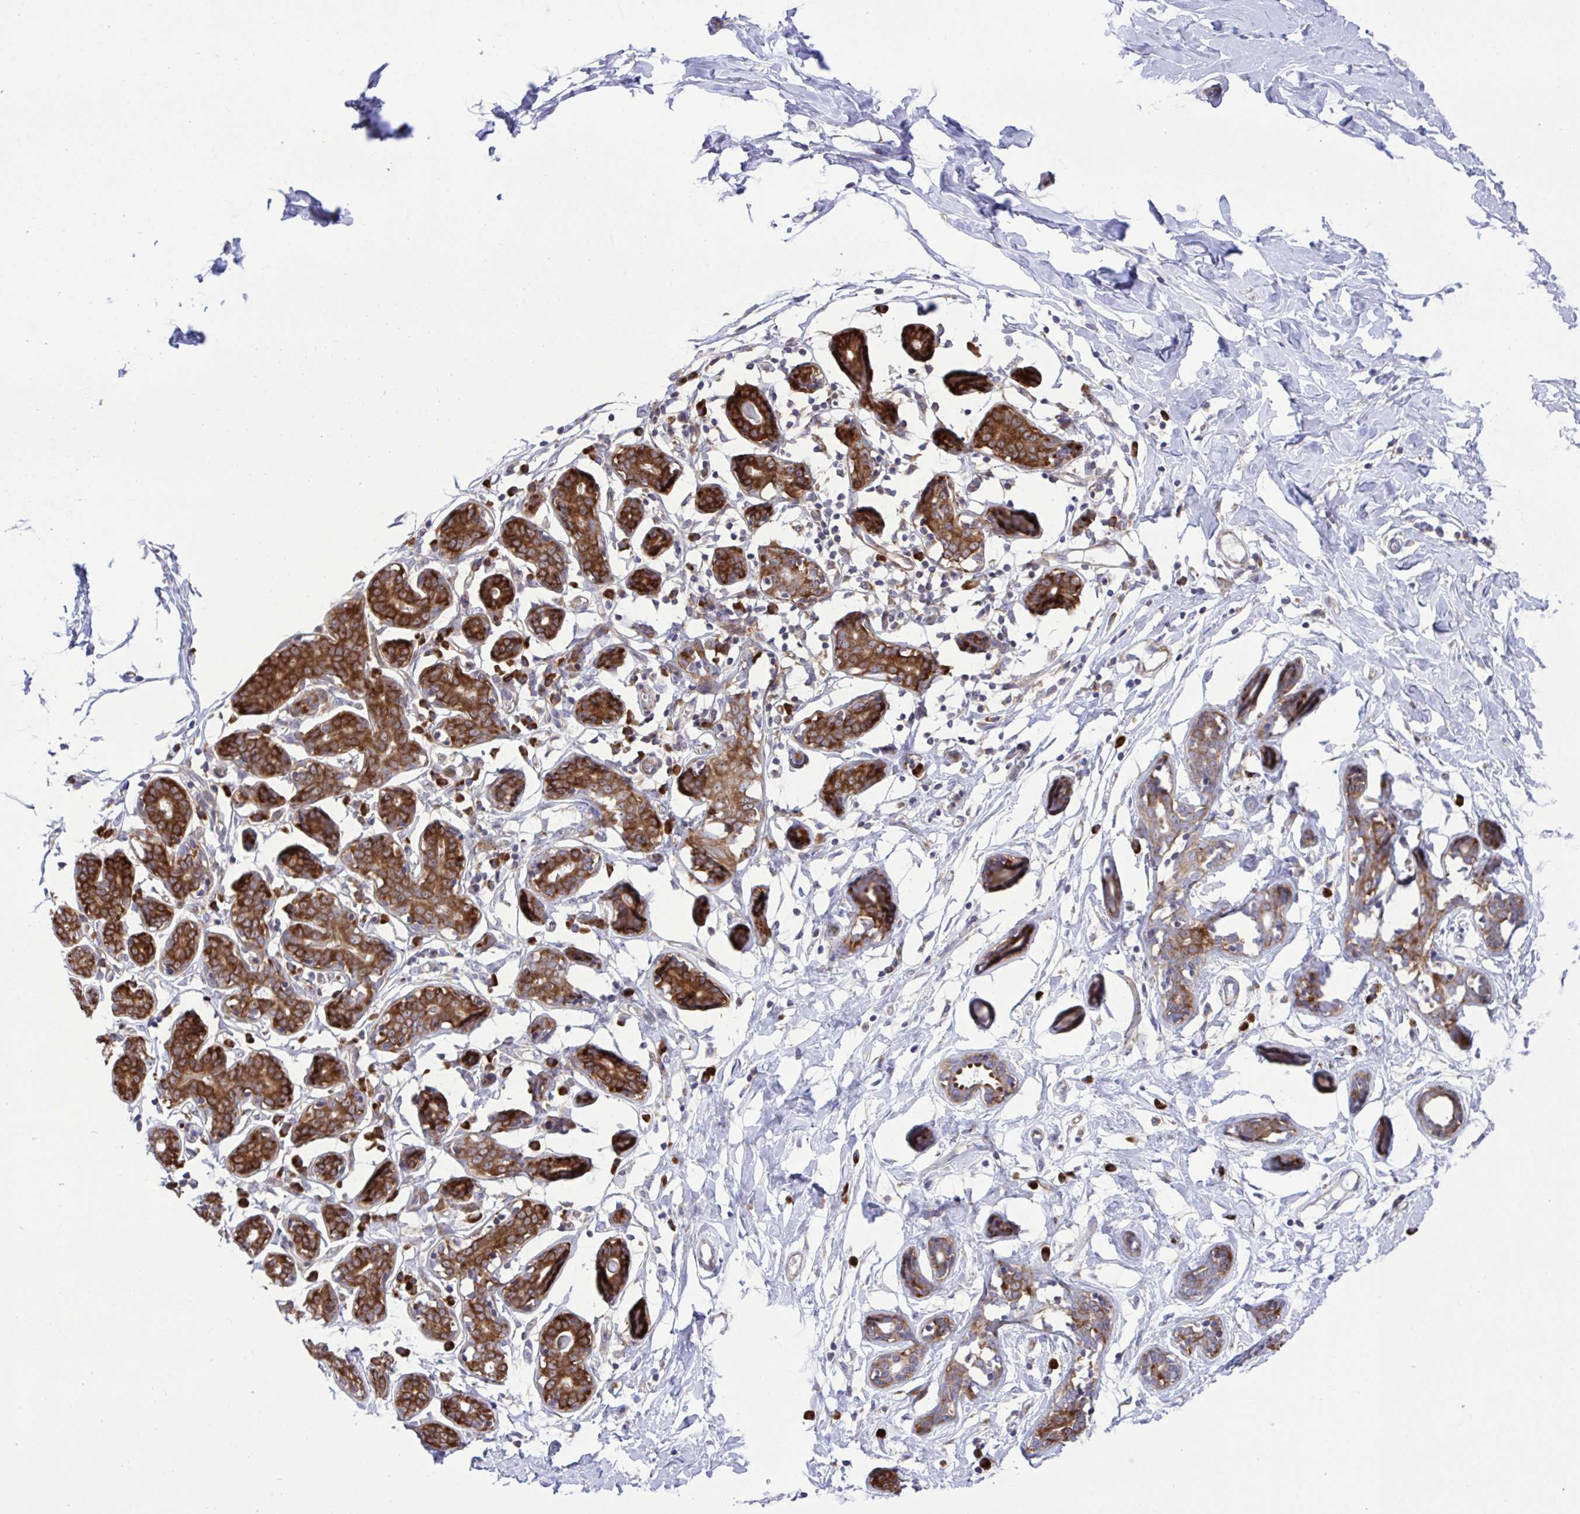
{"staining": {"intensity": "negative", "quantity": "none", "location": "none"}, "tissue": "breast", "cell_type": "Adipocytes", "image_type": "normal", "snomed": [{"axis": "morphology", "description": "Normal tissue, NOS"}, {"axis": "topography", "description": "Breast"}], "caption": "This is a photomicrograph of immunohistochemistry (IHC) staining of normal breast, which shows no positivity in adipocytes. (DAB (3,3'-diaminobenzidine) immunohistochemistry with hematoxylin counter stain).", "gene": "RPS15", "patient": {"sex": "female", "age": 27}}